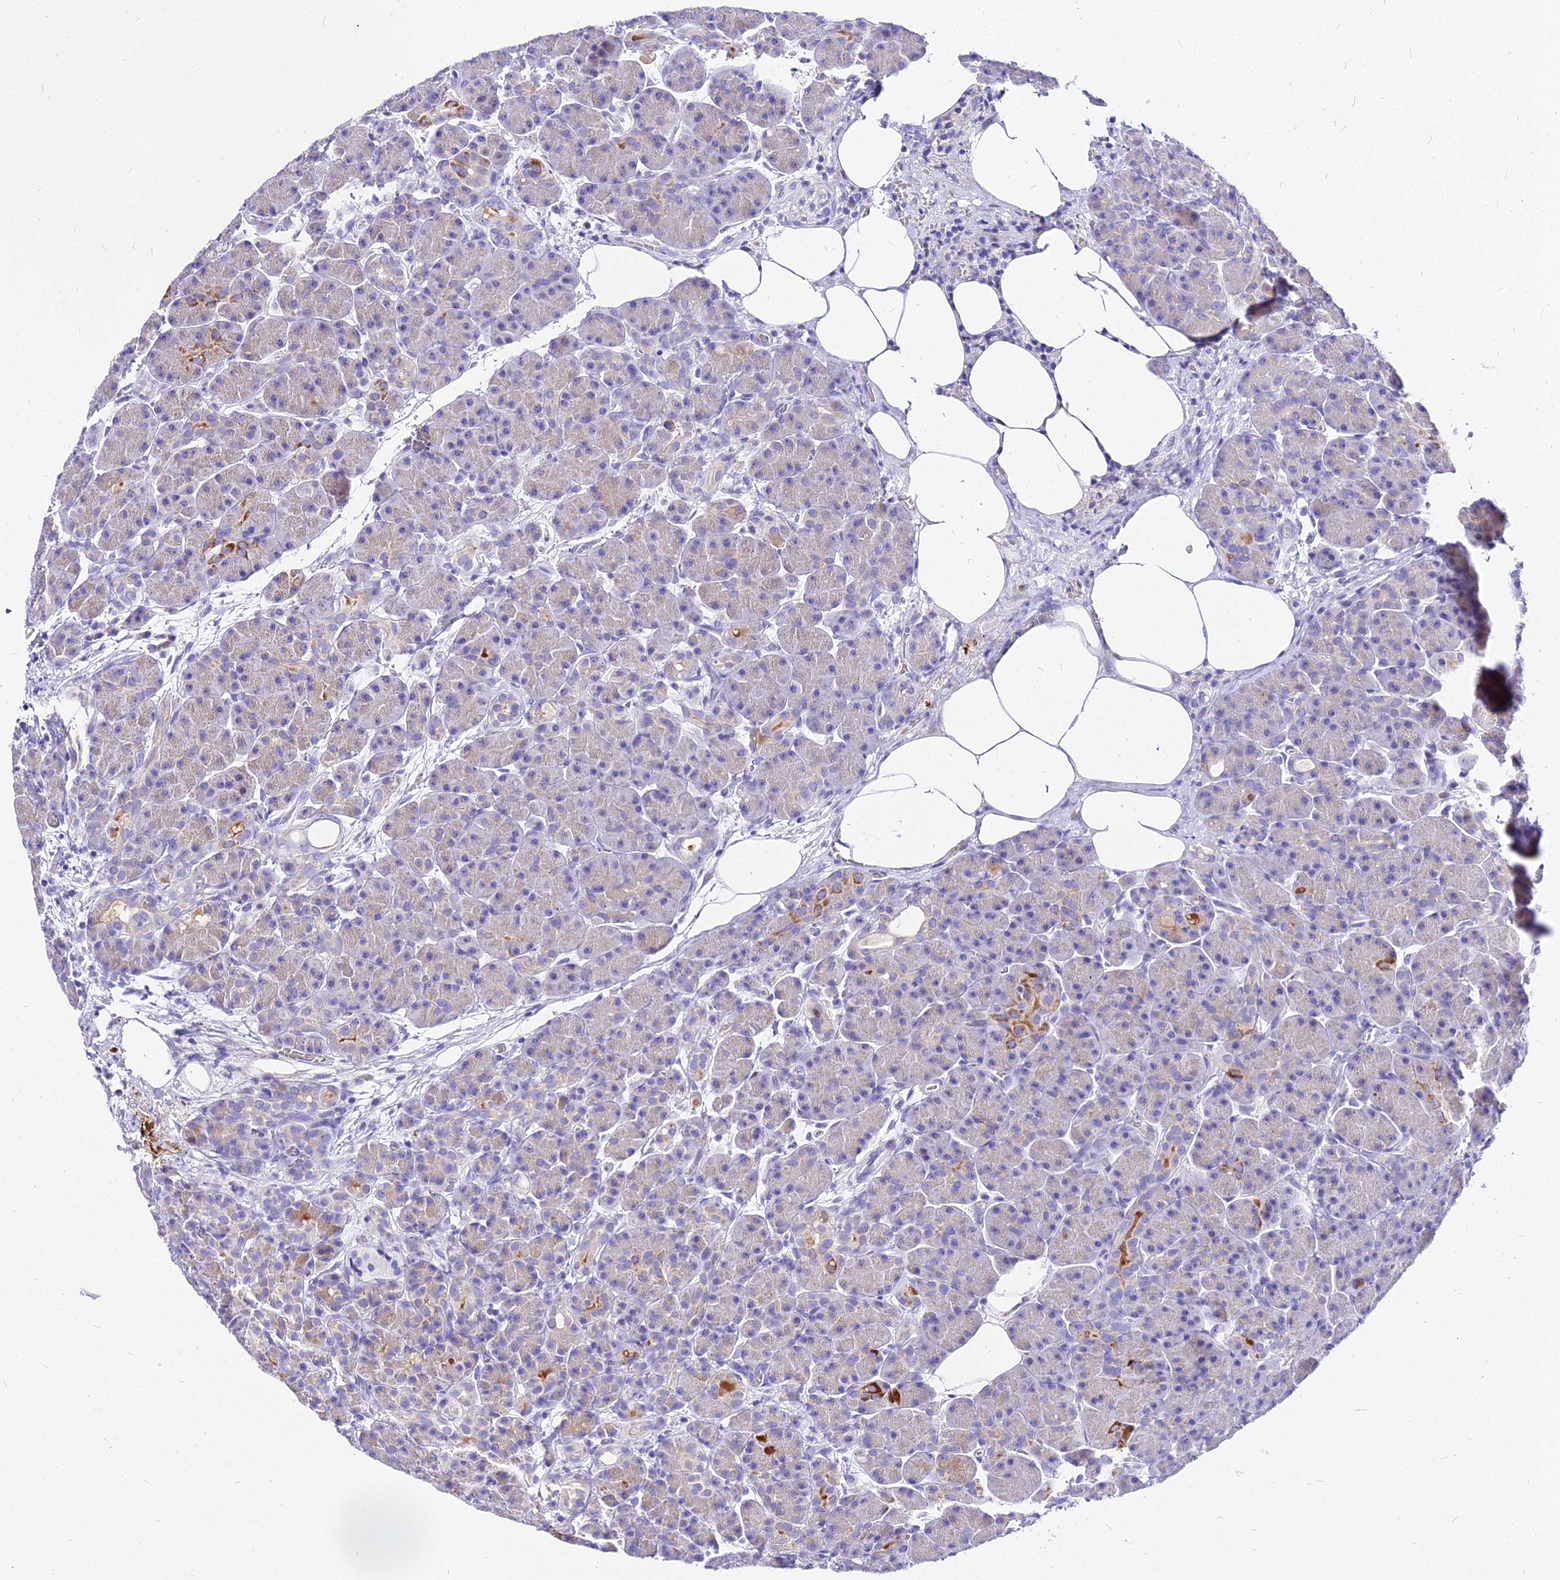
{"staining": {"intensity": "moderate", "quantity": "<25%", "location": "cytoplasmic/membranous"}, "tissue": "pancreas", "cell_type": "Exocrine glandular cells", "image_type": "normal", "snomed": [{"axis": "morphology", "description": "Normal tissue, NOS"}, {"axis": "topography", "description": "Pancreas"}], "caption": "Protein staining by immunohistochemistry (IHC) demonstrates moderate cytoplasmic/membranous positivity in about <25% of exocrine glandular cells in unremarkable pancreas.", "gene": "CARD18", "patient": {"sex": "male", "age": 63}}